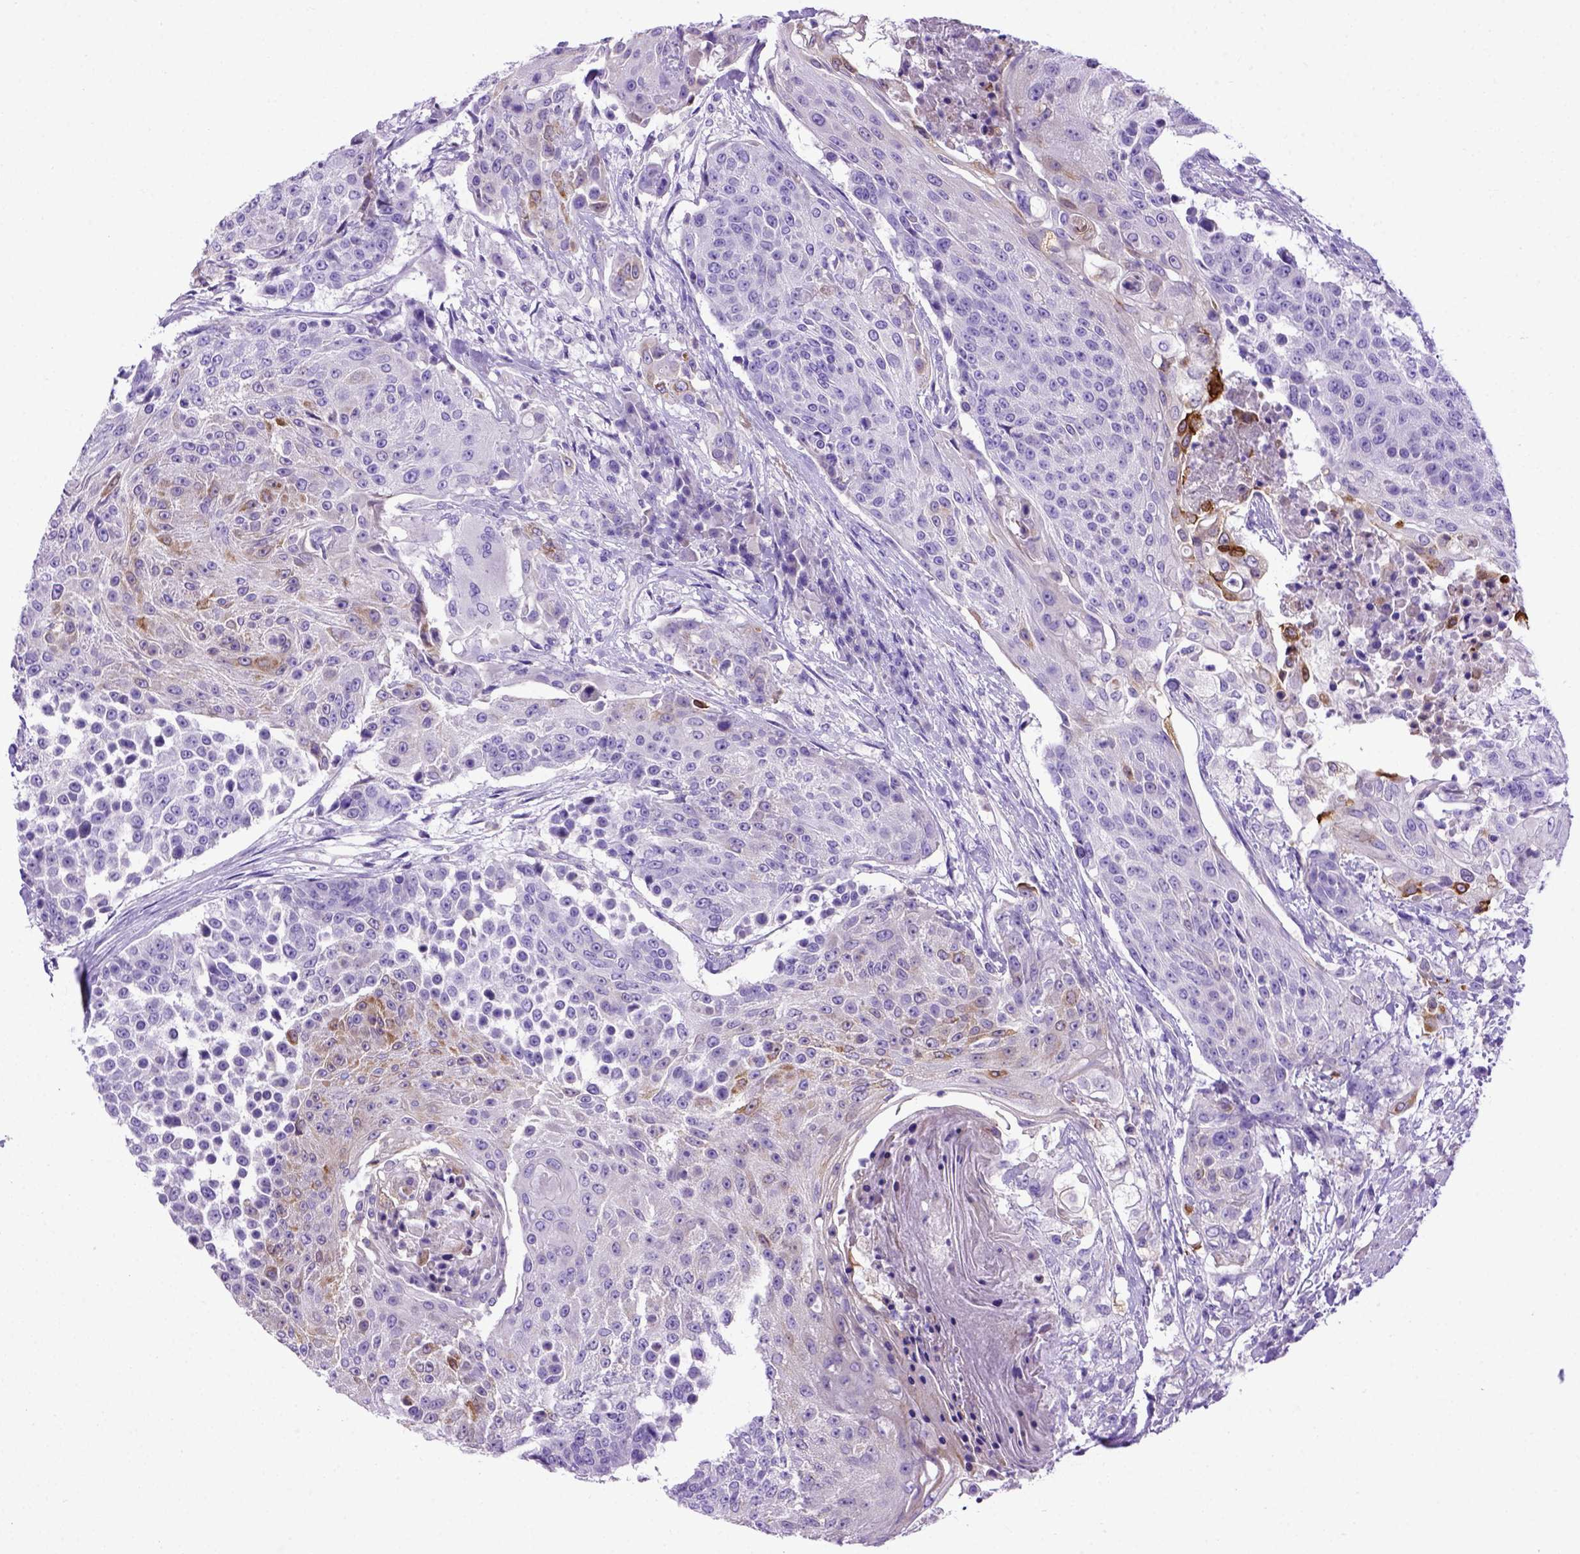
{"staining": {"intensity": "weak", "quantity": "<25%", "location": "cytoplasmic/membranous"}, "tissue": "urothelial cancer", "cell_type": "Tumor cells", "image_type": "cancer", "snomed": [{"axis": "morphology", "description": "Urothelial carcinoma, High grade"}, {"axis": "topography", "description": "Urinary bladder"}], "caption": "DAB (3,3'-diaminobenzidine) immunohistochemical staining of urothelial carcinoma (high-grade) exhibits no significant expression in tumor cells. (Brightfield microscopy of DAB (3,3'-diaminobenzidine) IHC at high magnification).", "gene": "PTGES", "patient": {"sex": "female", "age": 63}}